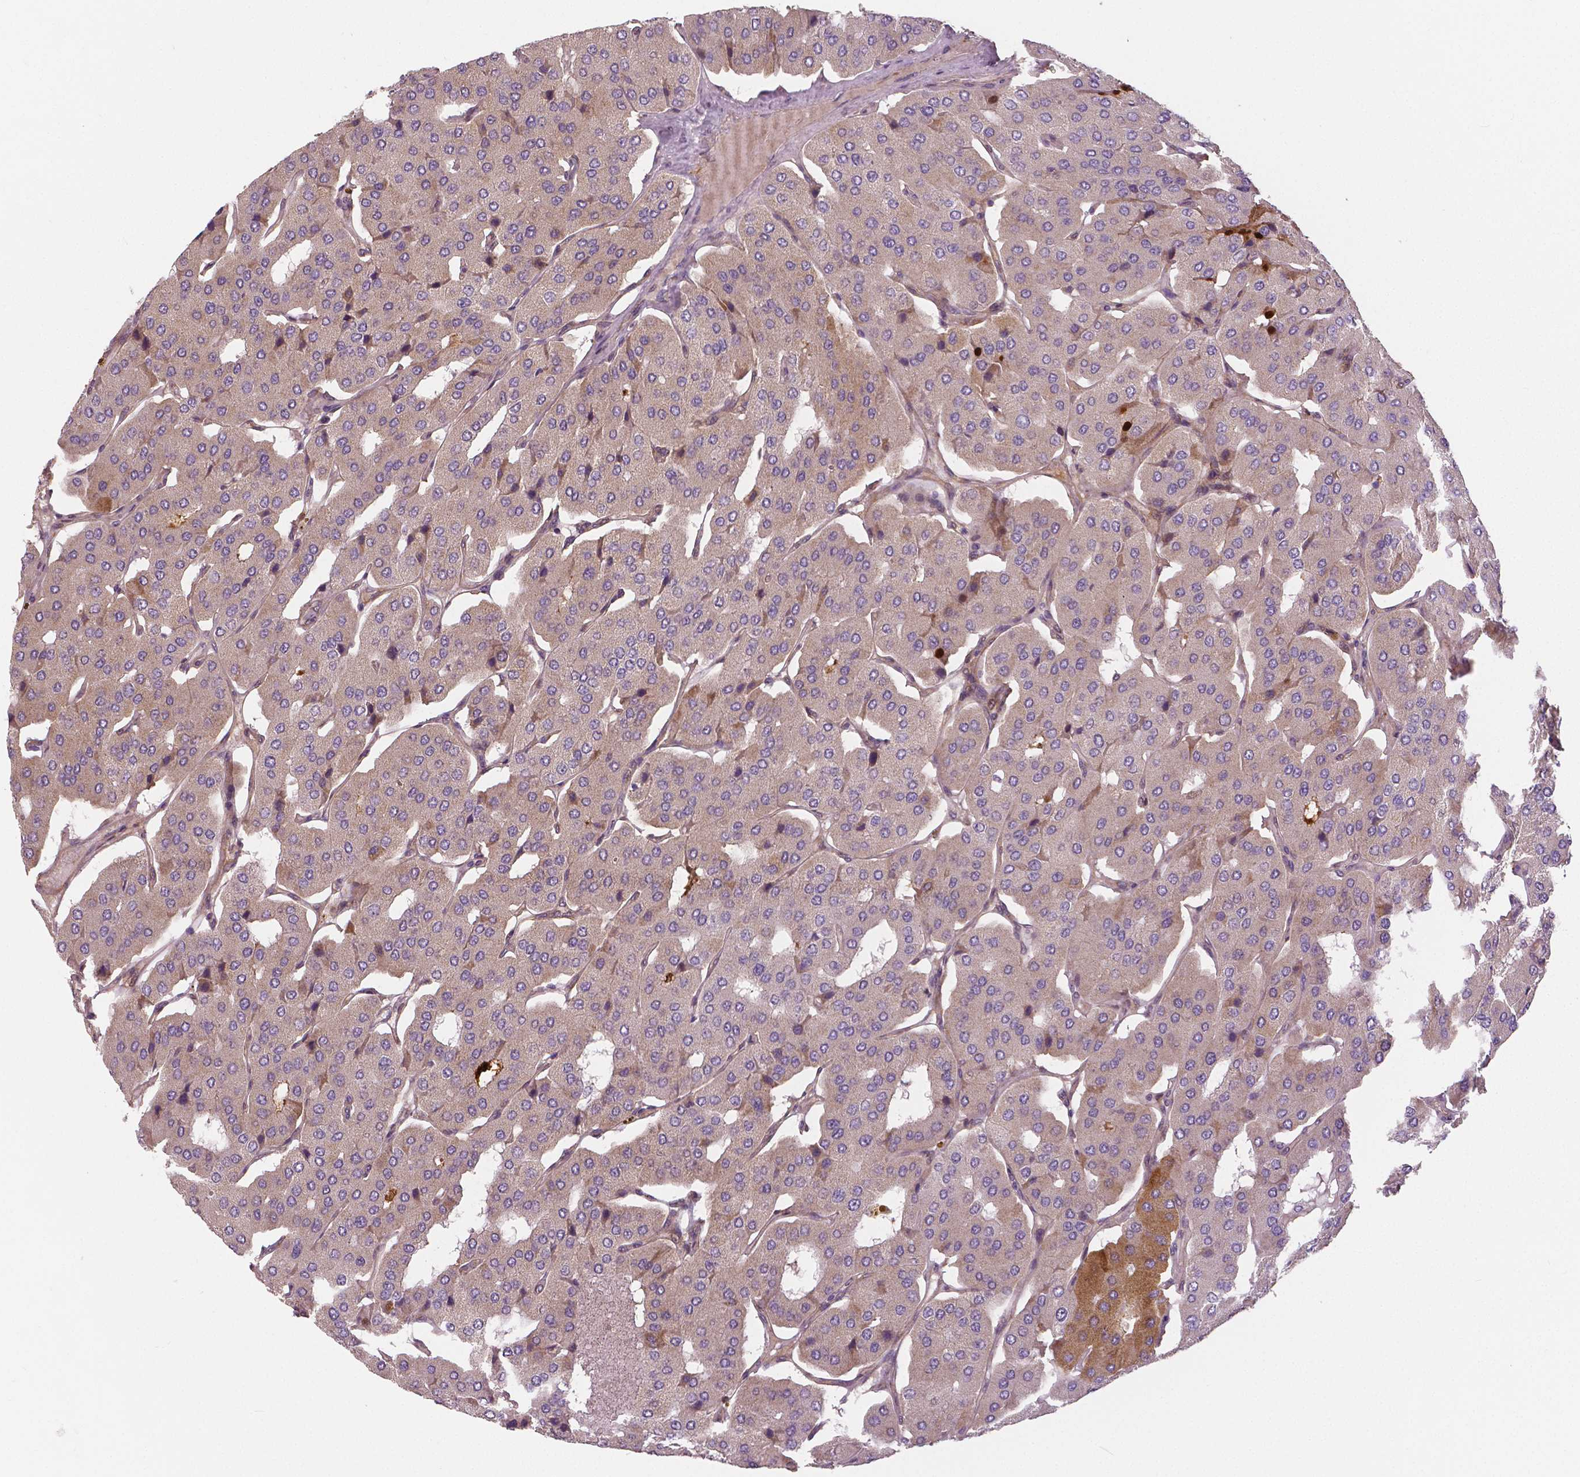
{"staining": {"intensity": "negative", "quantity": "none", "location": "none"}, "tissue": "parathyroid gland", "cell_type": "Glandular cells", "image_type": "normal", "snomed": [{"axis": "morphology", "description": "Normal tissue, NOS"}, {"axis": "morphology", "description": "Adenoma, NOS"}, {"axis": "topography", "description": "Parathyroid gland"}], "caption": "An image of parathyroid gland stained for a protein shows no brown staining in glandular cells.", "gene": "FLT1", "patient": {"sex": "female", "age": 86}}